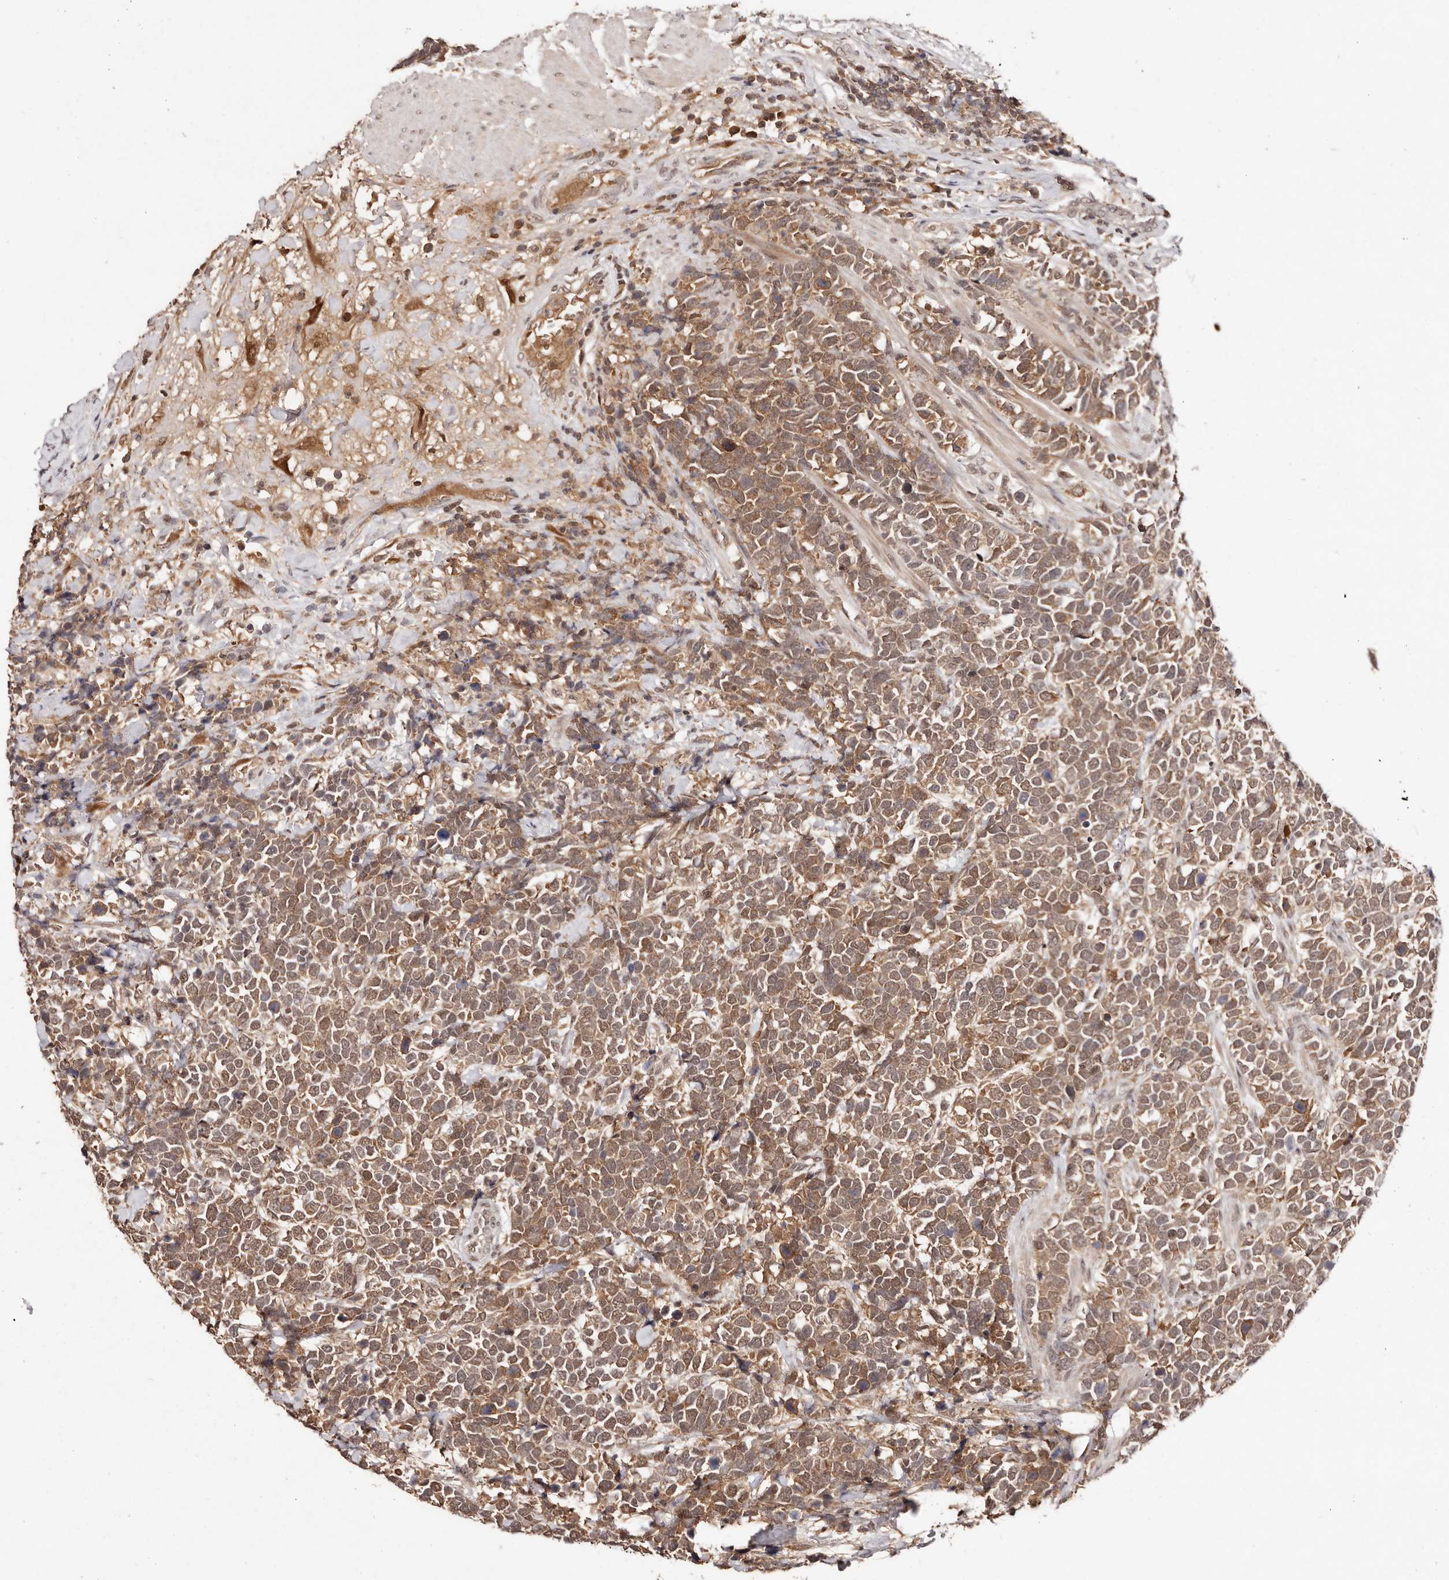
{"staining": {"intensity": "moderate", "quantity": ">75%", "location": "cytoplasmic/membranous,nuclear"}, "tissue": "urothelial cancer", "cell_type": "Tumor cells", "image_type": "cancer", "snomed": [{"axis": "morphology", "description": "Urothelial carcinoma, High grade"}, {"axis": "topography", "description": "Urinary bladder"}], "caption": "The micrograph reveals a brown stain indicating the presence of a protein in the cytoplasmic/membranous and nuclear of tumor cells in urothelial carcinoma (high-grade). (IHC, brightfield microscopy, high magnification).", "gene": "BICRAL", "patient": {"sex": "female", "age": 82}}